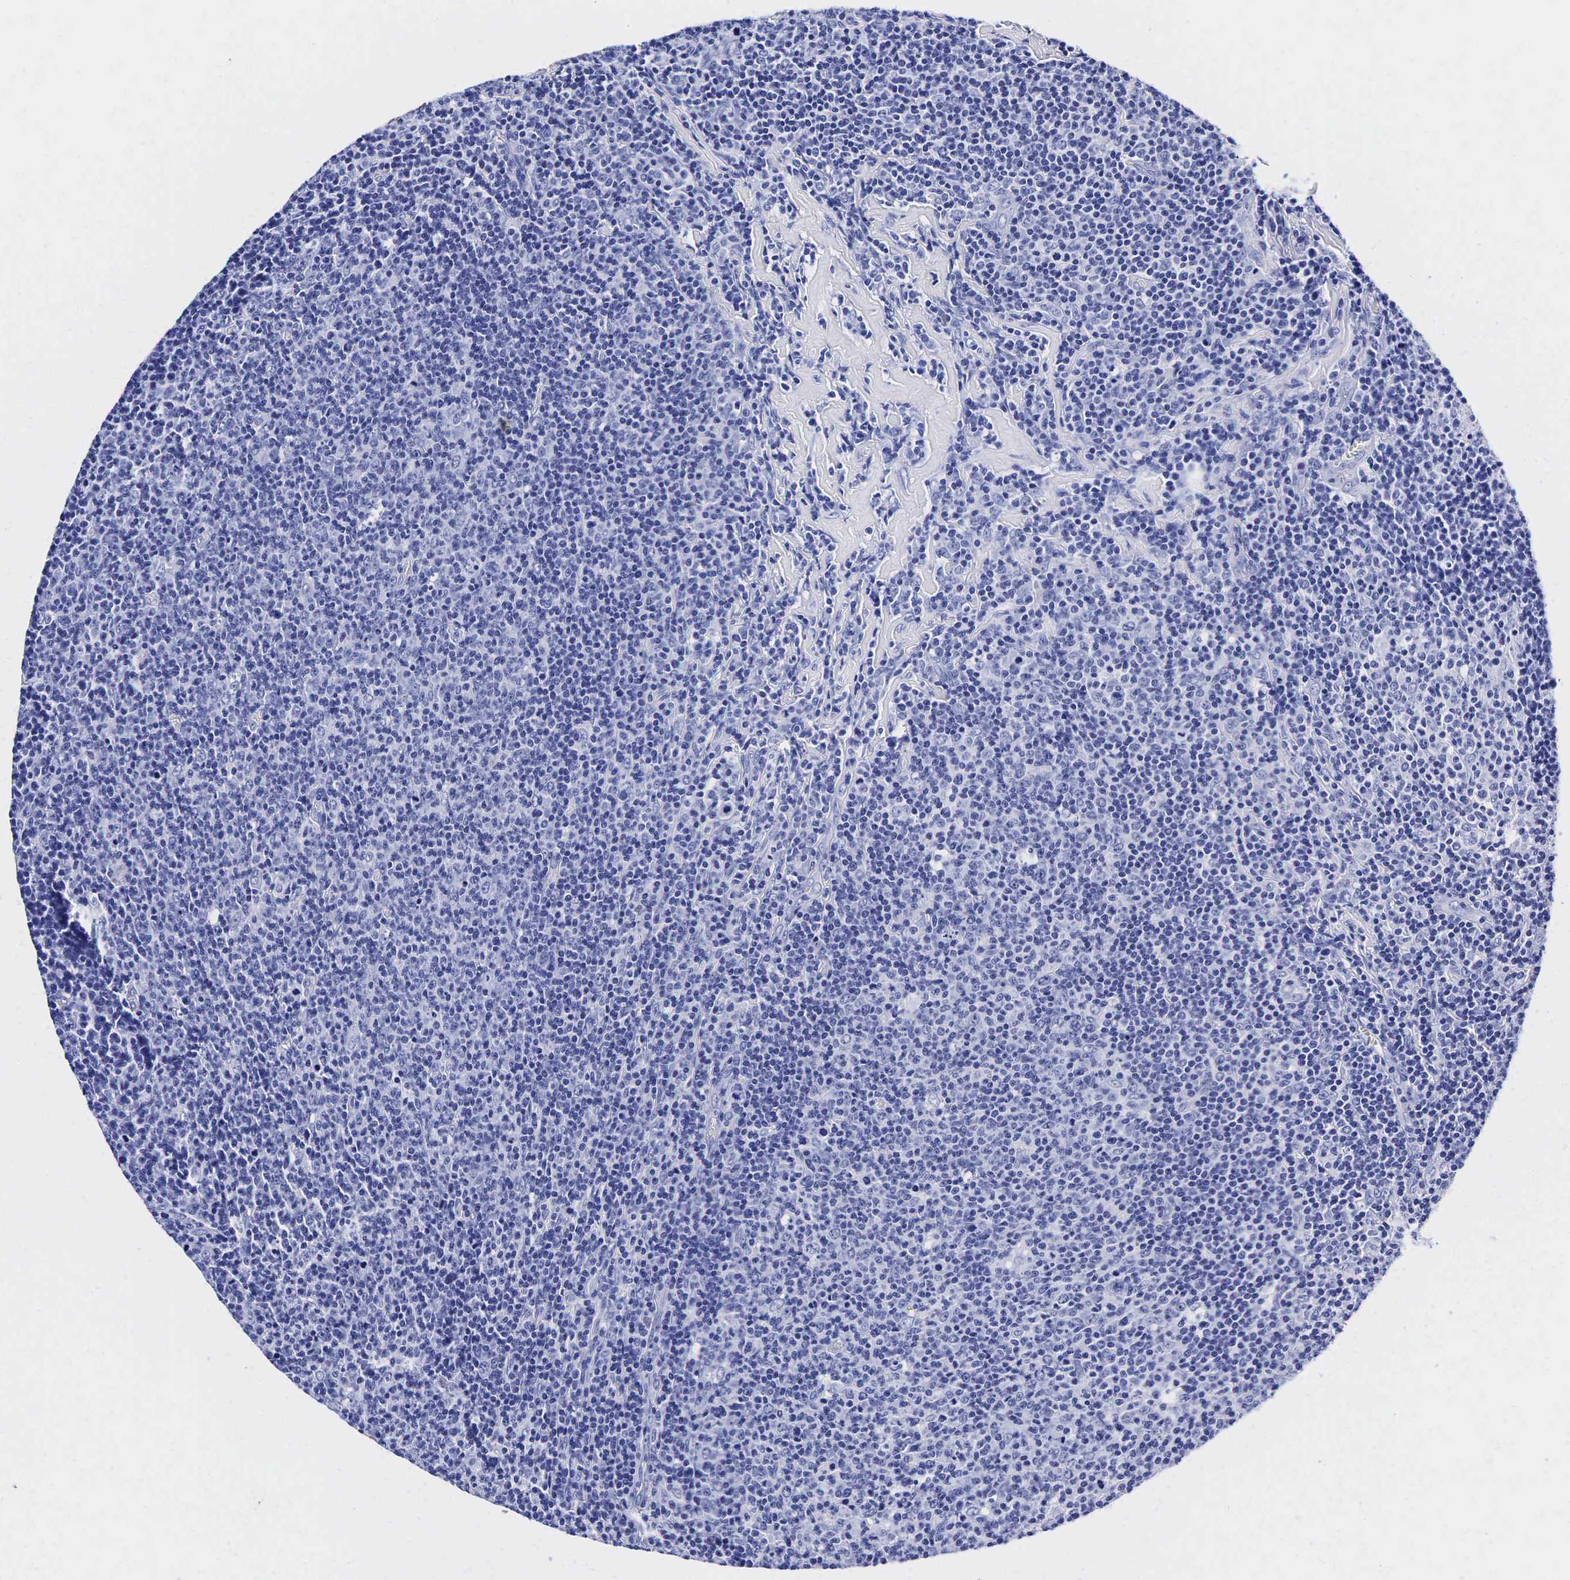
{"staining": {"intensity": "negative", "quantity": "none", "location": "none"}, "tissue": "lymphoma", "cell_type": "Tumor cells", "image_type": "cancer", "snomed": [{"axis": "morphology", "description": "Malignant lymphoma, non-Hodgkin's type, Low grade"}, {"axis": "topography", "description": "Lymph node"}], "caption": "The IHC histopathology image has no significant positivity in tumor cells of lymphoma tissue.", "gene": "TG", "patient": {"sex": "male", "age": 74}}